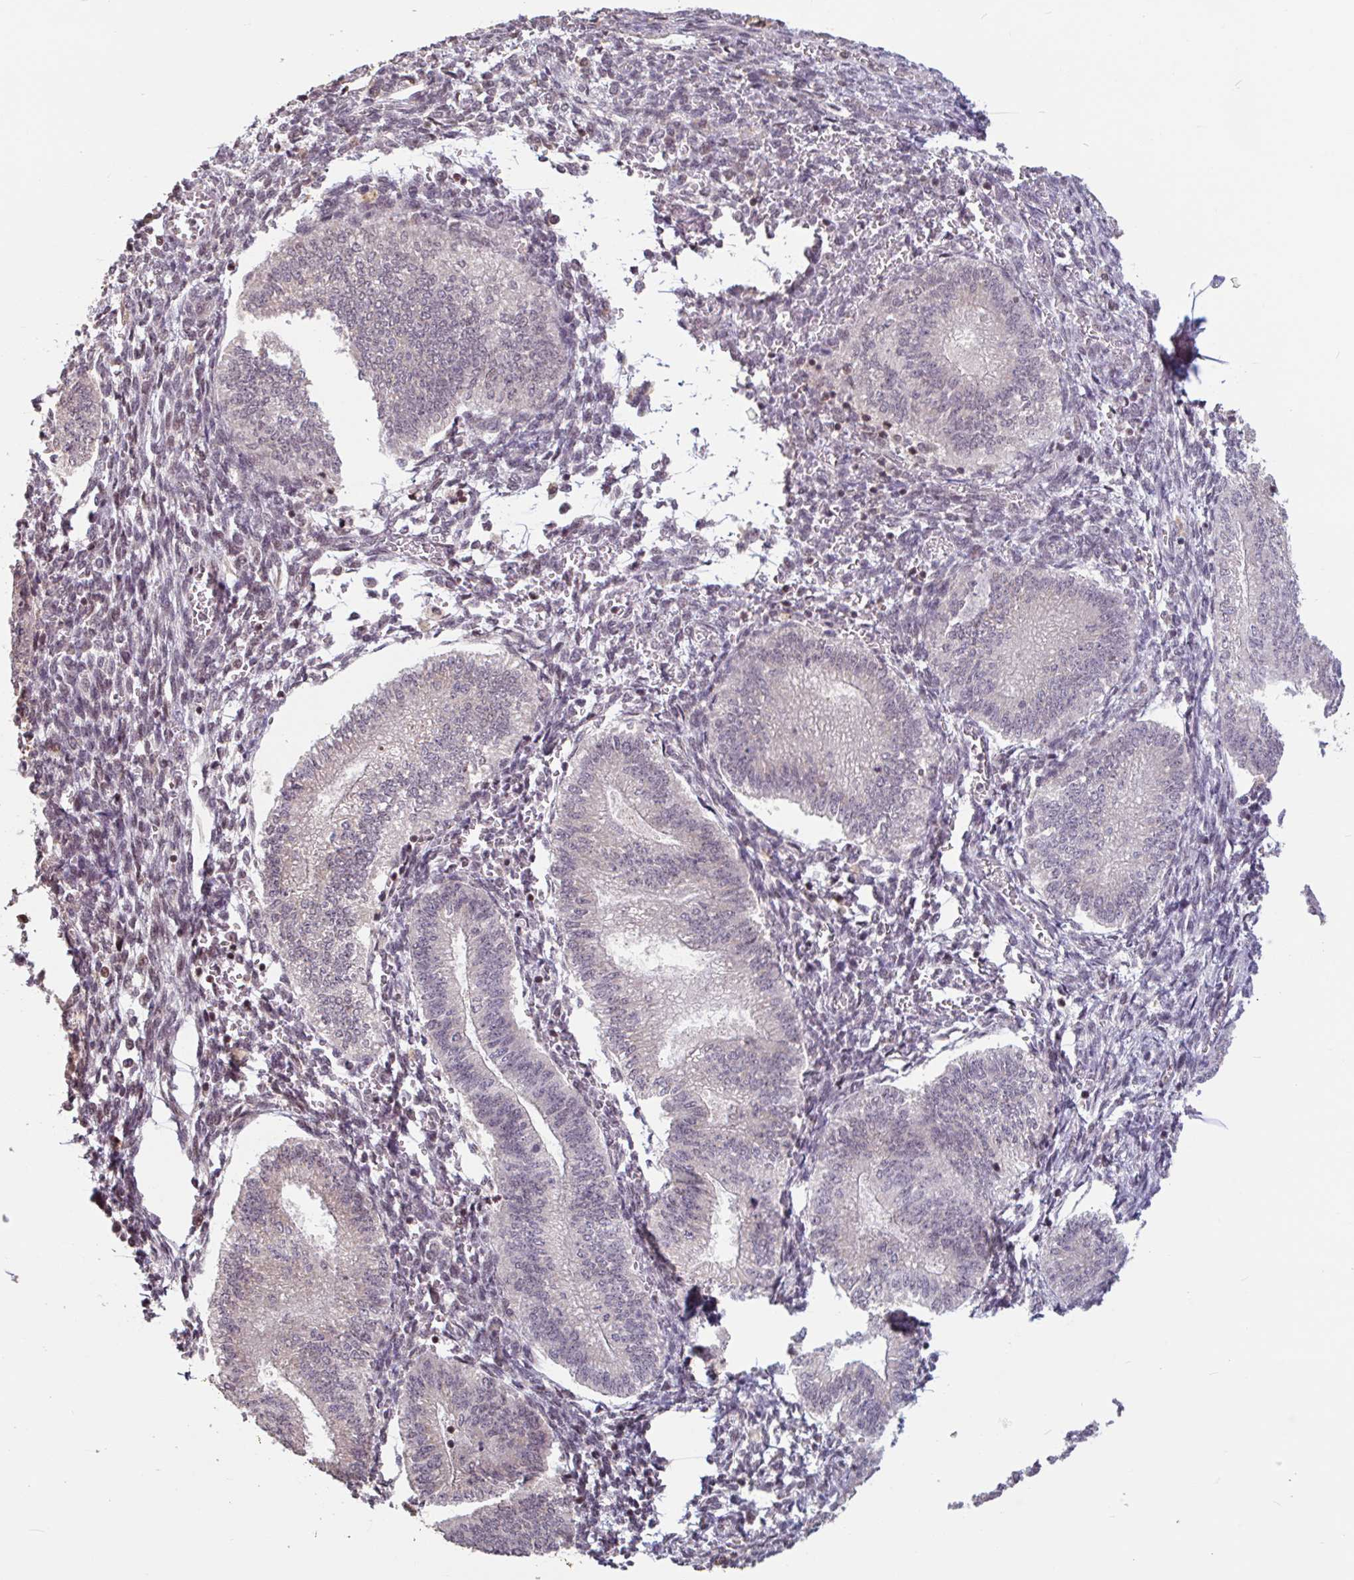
{"staining": {"intensity": "moderate", "quantity": "25%-75%", "location": "nuclear"}, "tissue": "endometrium", "cell_type": "Cells in endometrial stroma", "image_type": "normal", "snomed": [{"axis": "morphology", "description": "Normal tissue, NOS"}, {"axis": "topography", "description": "Endometrium"}], "caption": "Cells in endometrial stroma reveal medium levels of moderate nuclear staining in about 25%-75% of cells in benign human endometrium.", "gene": "DR1", "patient": {"sex": "female", "age": 25}}